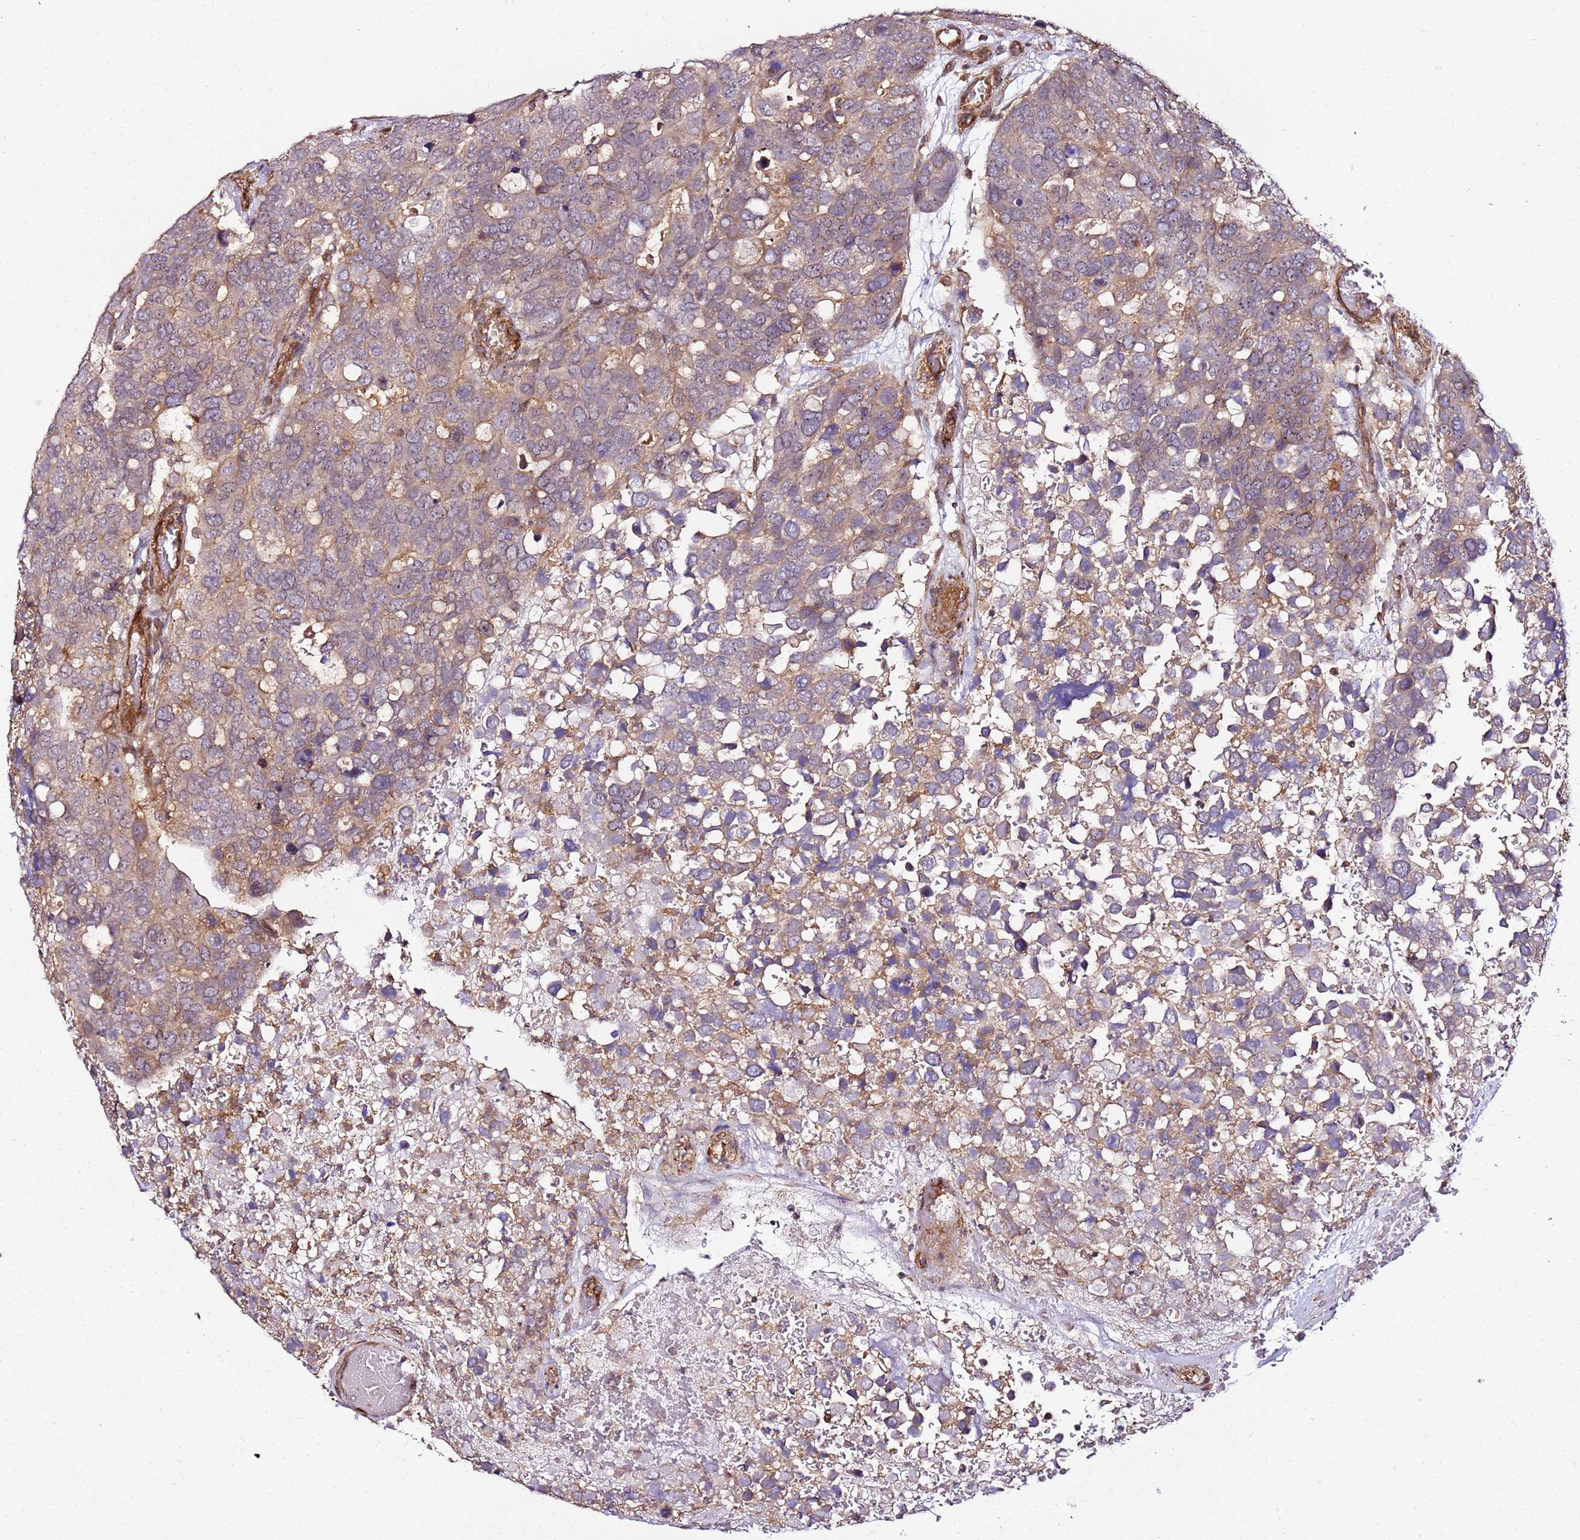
{"staining": {"intensity": "weak", "quantity": ">75%", "location": "cytoplasmic/membranous"}, "tissue": "breast cancer", "cell_type": "Tumor cells", "image_type": "cancer", "snomed": [{"axis": "morphology", "description": "Duct carcinoma"}, {"axis": "topography", "description": "Breast"}], "caption": "Brown immunohistochemical staining in breast cancer (intraductal carcinoma) demonstrates weak cytoplasmic/membranous positivity in approximately >75% of tumor cells.", "gene": "CCNYL1", "patient": {"sex": "female", "age": 83}}